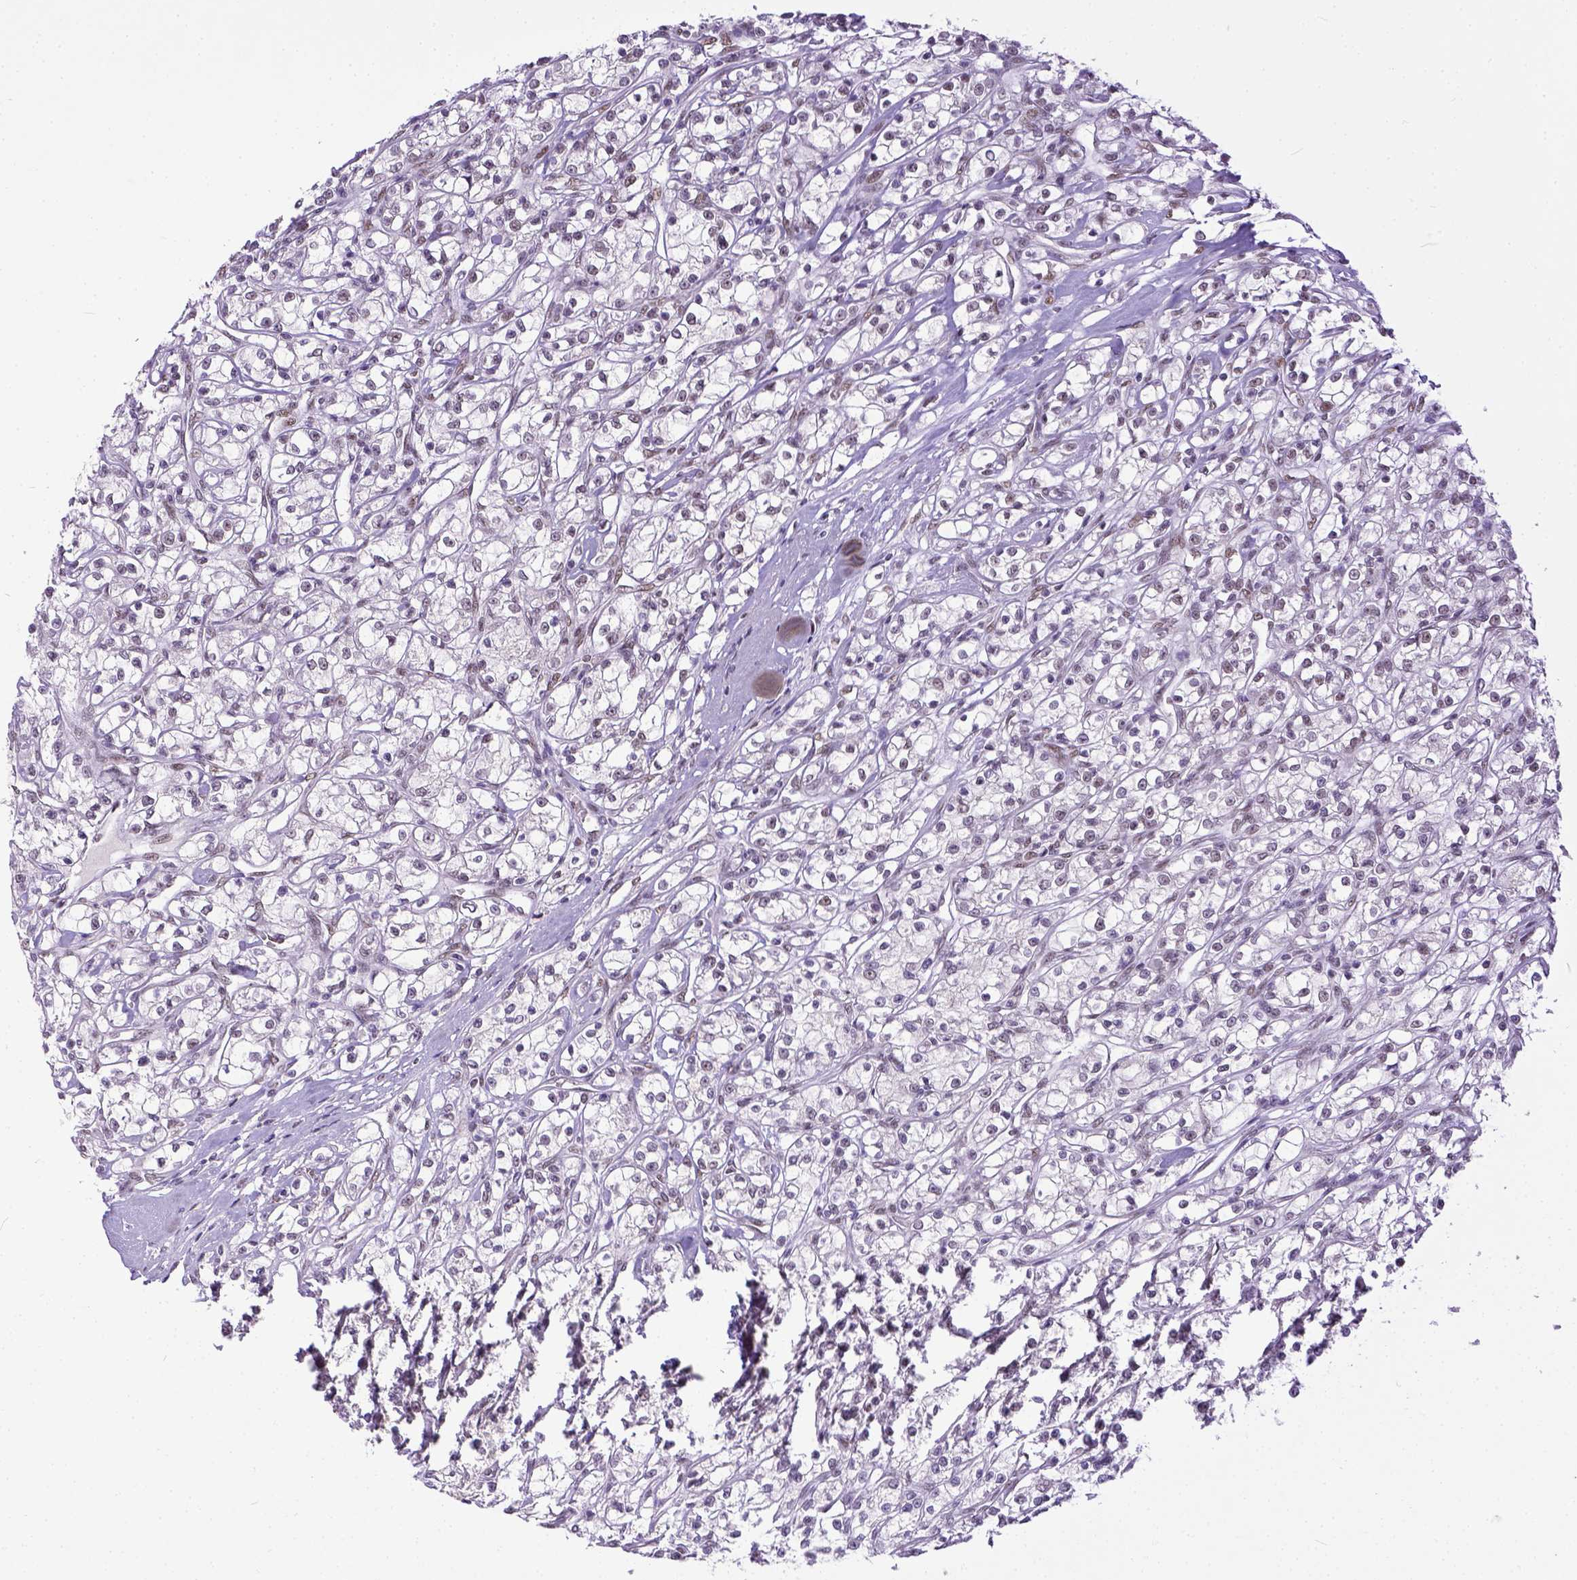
{"staining": {"intensity": "negative", "quantity": "none", "location": "none"}, "tissue": "renal cancer", "cell_type": "Tumor cells", "image_type": "cancer", "snomed": [{"axis": "morphology", "description": "Adenocarcinoma, NOS"}, {"axis": "topography", "description": "Kidney"}], "caption": "A histopathology image of renal cancer (adenocarcinoma) stained for a protein displays no brown staining in tumor cells.", "gene": "ERCC1", "patient": {"sex": "female", "age": 59}}